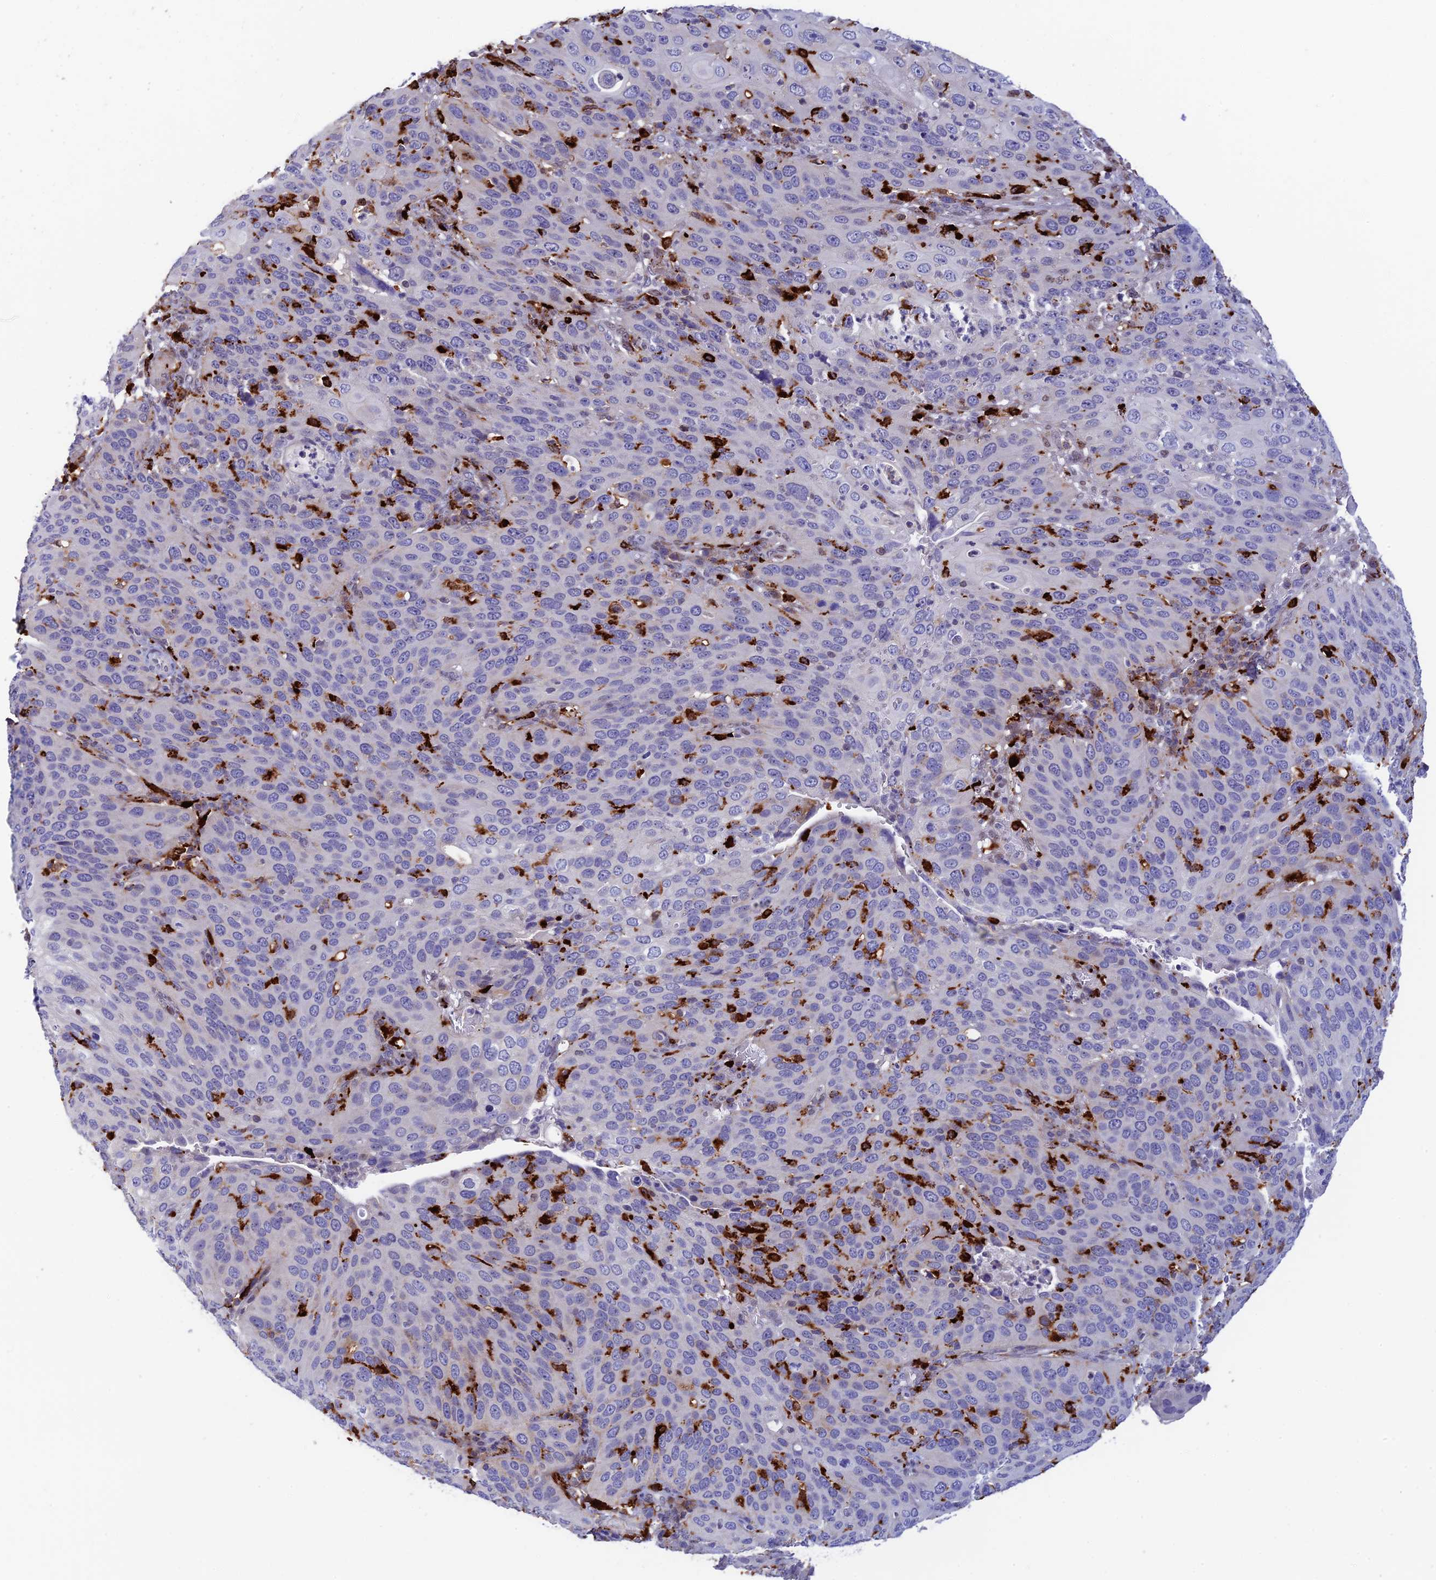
{"staining": {"intensity": "negative", "quantity": "none", "location": "none"}, "tissue": "cervical cancer", "cell_type": "Tumor cells", "image_type": "cancer", "snomed": [{"axis": "morphology", "description": "Squamous cell carcinoma, NOS"}, {"axis": "topography", "description": "Cervix"}], "caption": "Tumor cells show no significant positivity in cervical cancer (squamous cell carcinoma).", "gene": "HIC1", "patient": {"sex": "female", "age": 36}}